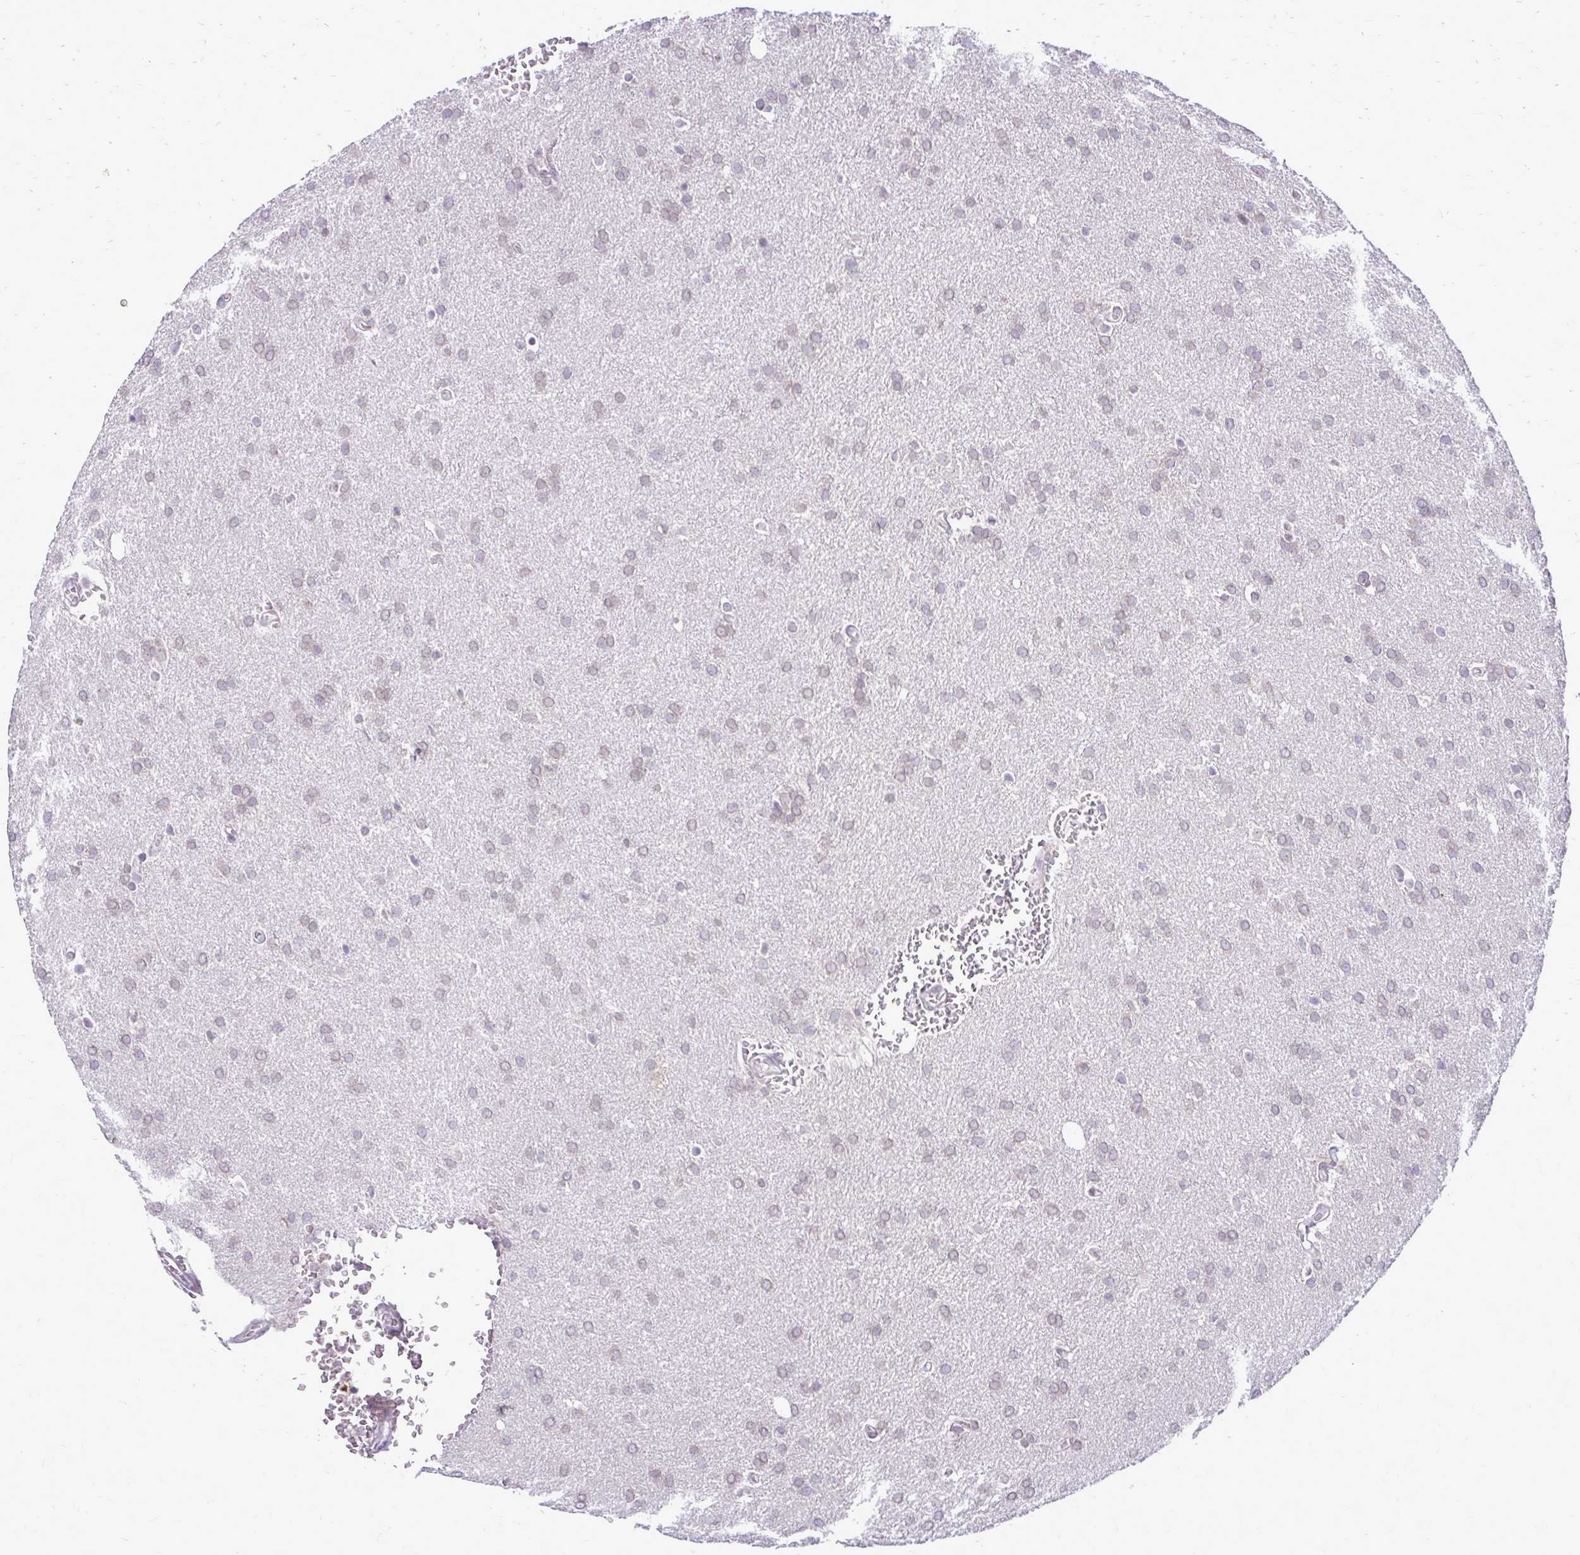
{"staining": {"intensity": "negative", "quantity": "none", "location": "none"}, "tissue": "glioma", "cell_type": "Tumor cells", "image_type": "cancer", "snomed": [{"axis": "morphology", "description": "Glioma, malignant, Low grade"}, {"axis": "topography", "description": "Brain"}], "caption": "Tumor cells show no significant protein positivity in glioma. The staining is performed using DAB (3,3'-diaminobenzidine) brown chromogen with nuclei counter-stained in using hematoxylin.", "gene": "DPY19L1", "patient": {"sex": "female", "age": 33}}